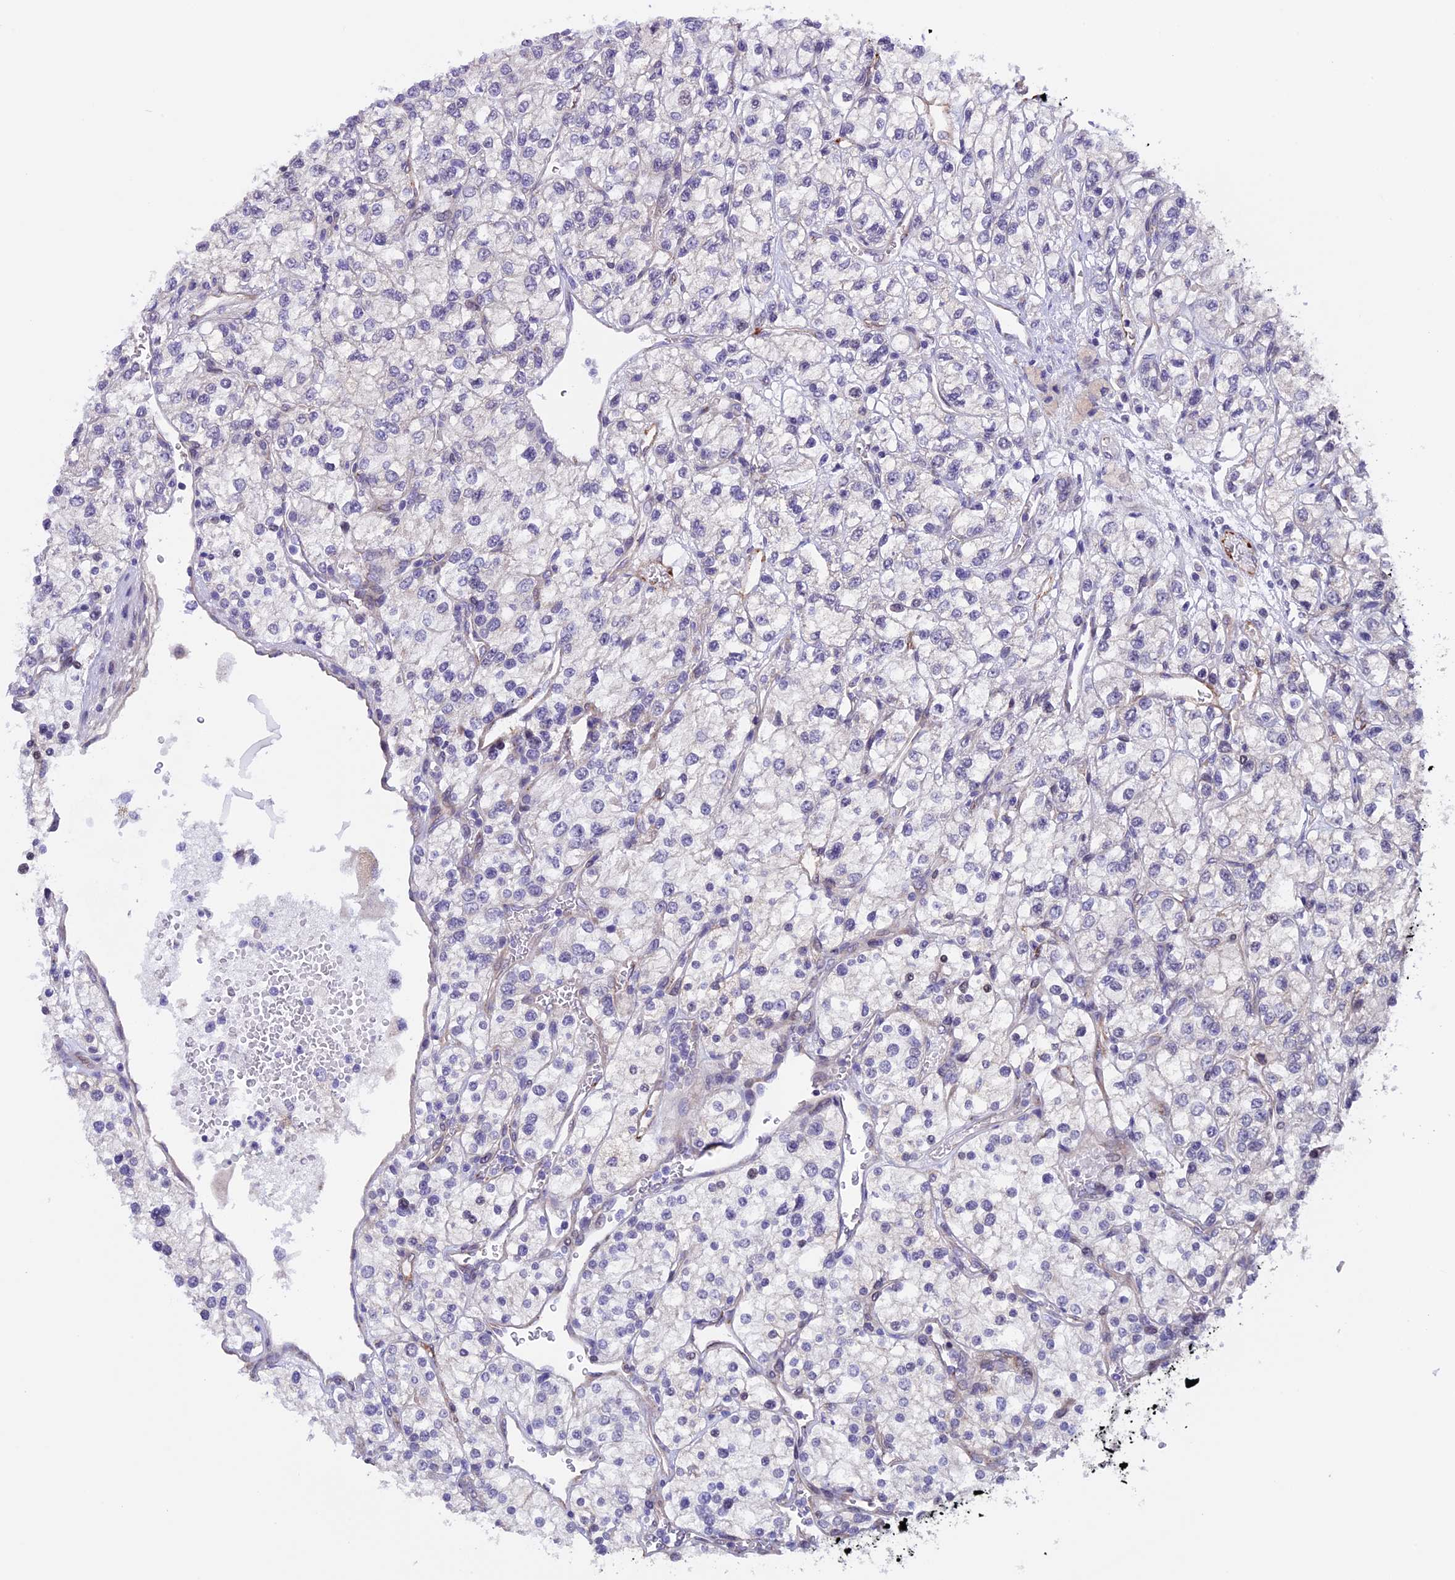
{"staining": {"intensity": "negative", "quantity": "none", "location": "none"}, "tissue": "renal cancer", "cell_type": "Tumor cells", "image_type": "cancer", "snomed": [{"axis": "morphology", "description": "Adenocarcinoma, NOS"}, {"axis": "topography", "description": "Kidney"}], "caption": "DAB immunohistochemical staining of renal cancer exhibits no significant expression in tumor cells.", "gene": "TMEM171", "patient": {"sex": "male", "age": 80}}